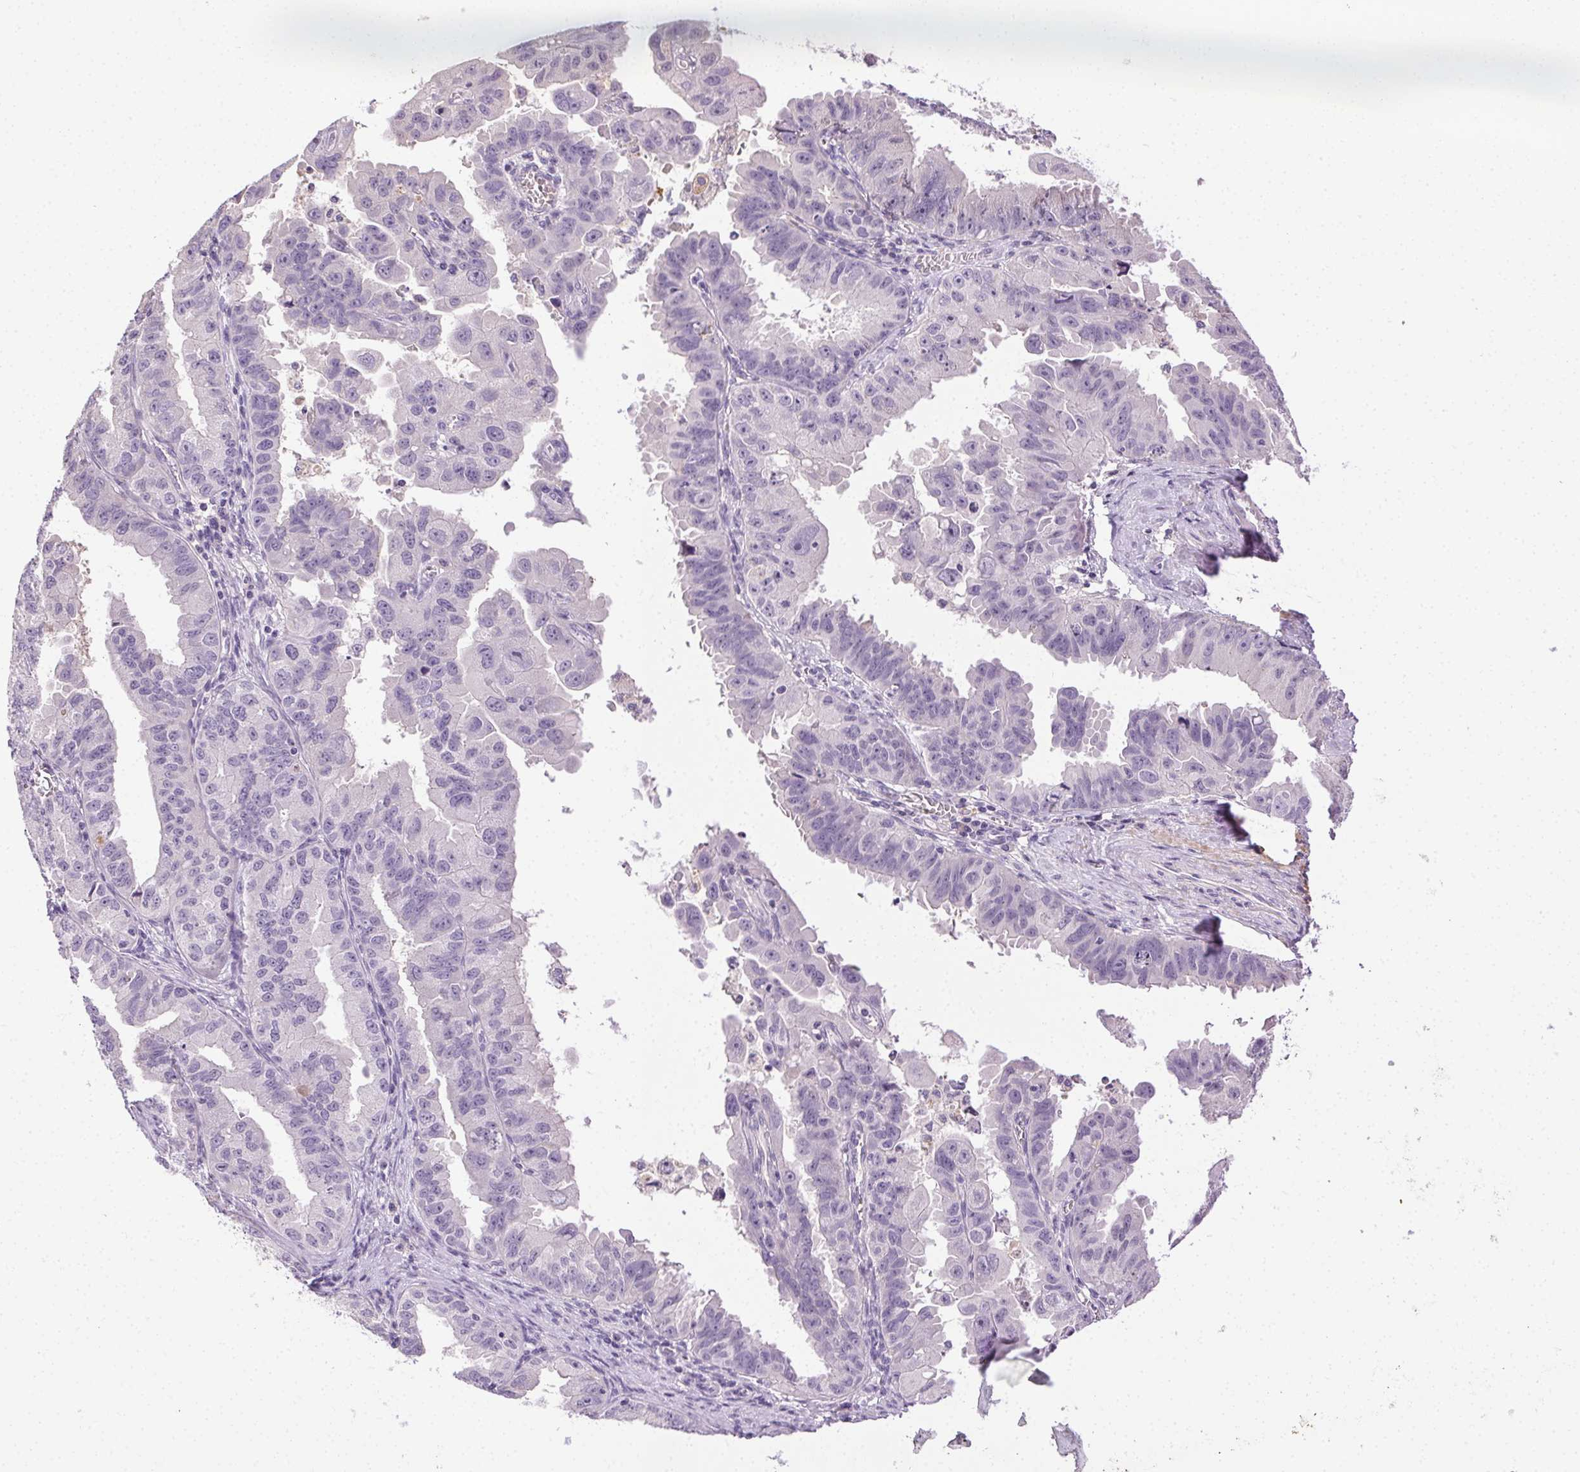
{"staining": {"intensity": "negative", "quantity": "none", "location": "none"}, "tissue": "ovarian cancer", "cell_type": "Tumor cells", "image_type": "cancer", "snomed": [{"axis": "morphology", "description": "Carcinoma, endometroid"}, {"axis": "topography", "description": "Ovary"}], "caption": "An image of ovarian endometroid carcinoma stained for a protein shows no brown staining in tumor cells.", "gene": "BPIFB2", "patient": {"sex": "female", "age": 85}}